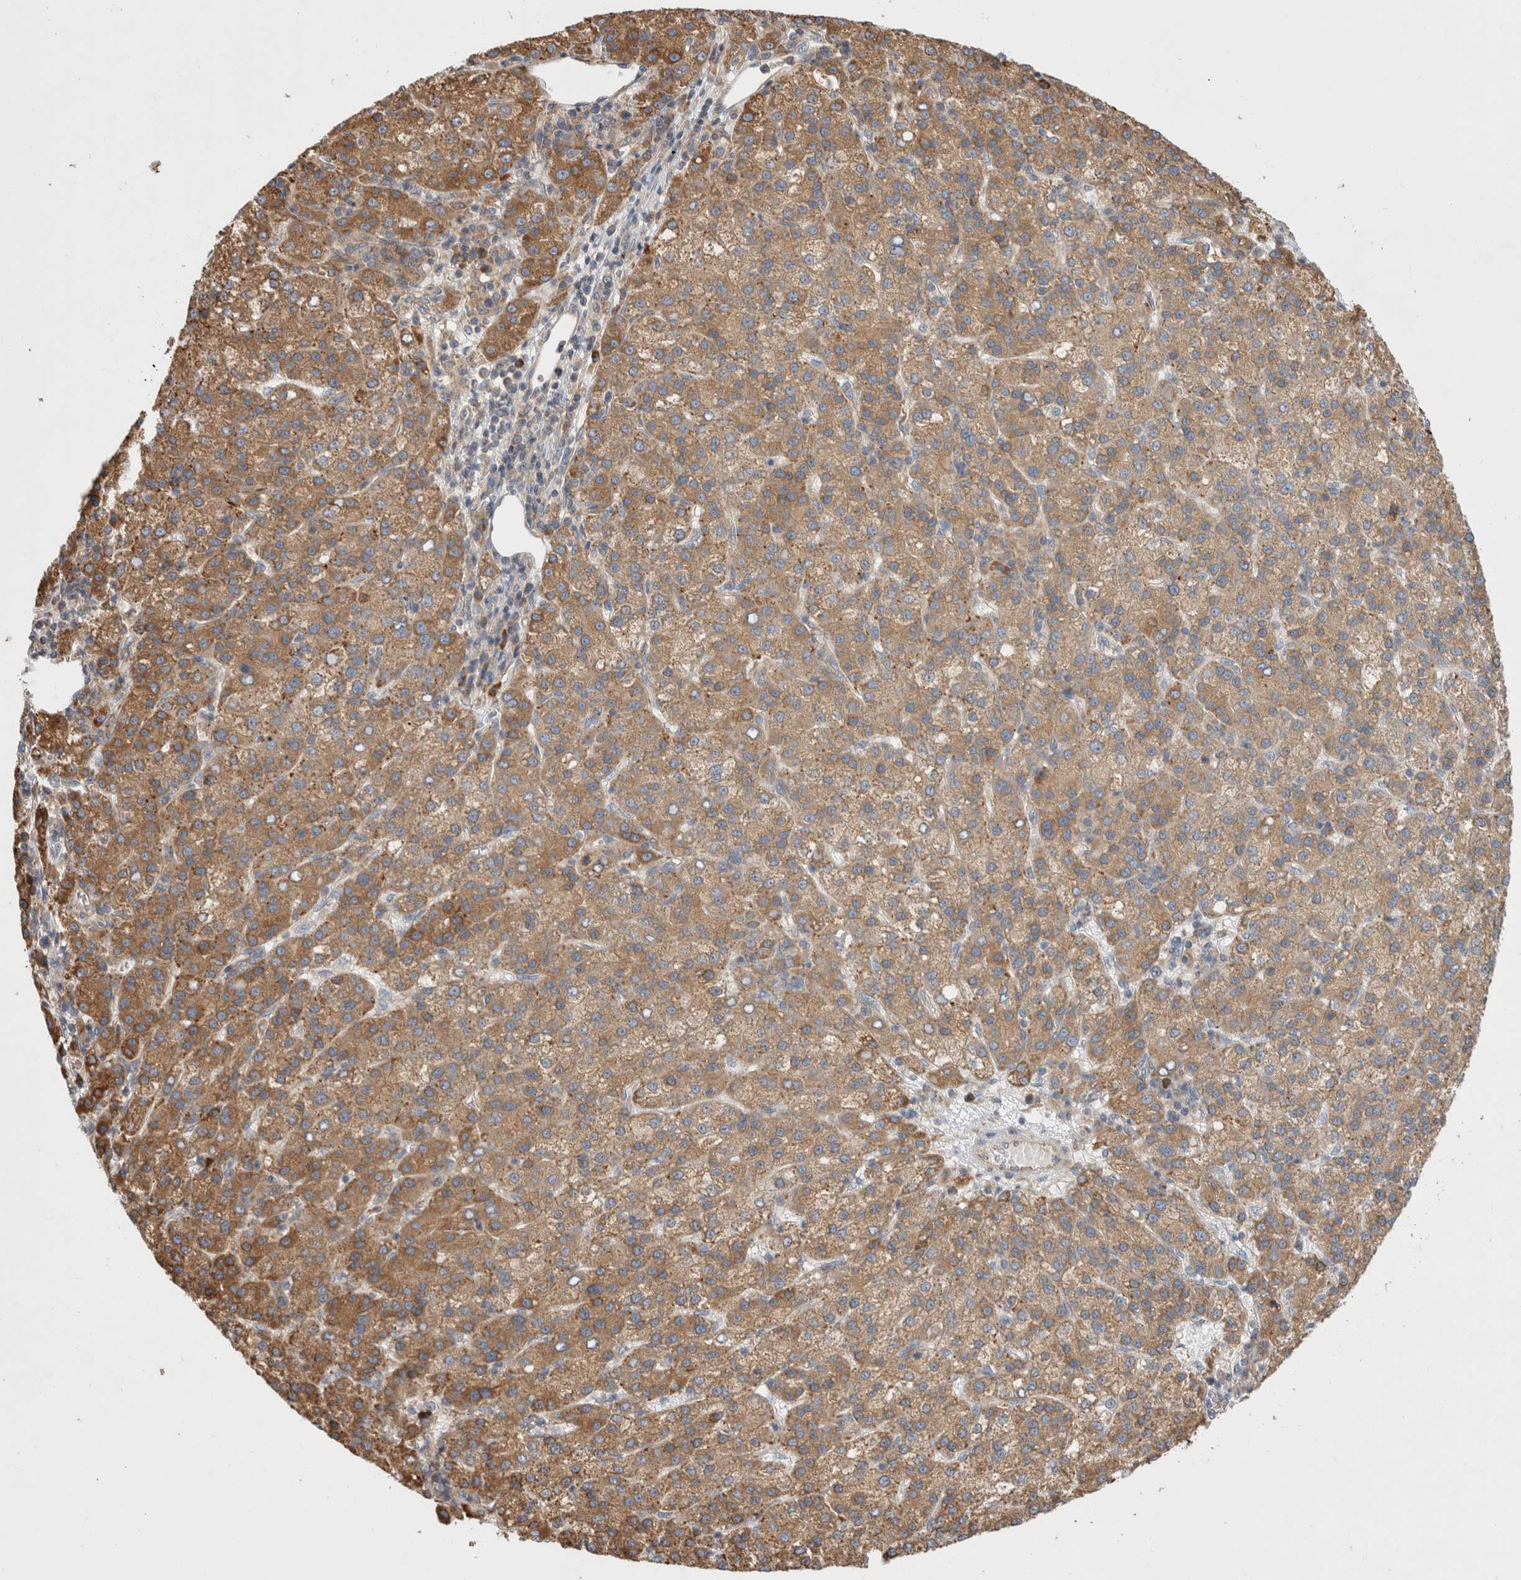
{"staining": {"intensity": "moderate", "quantity": ">75%", "location": "cytoplasmic/membranous"}, "tissue": "liver cancer", "cell_type": "Tumor cells", "image_type": "cancer", "snomed": [{"axis": "morphology", "description": "Carcinoma, Hepatocellular, NOS"}, {"axis": "topography", "description": "Liver"}], "caption": "Tumor cells display moderate cytoplasmic/membranous expression in about >75% of cells in liver cancer.", "gene": "PDCD10", "patient": {"sex": "female", "age": 58}}